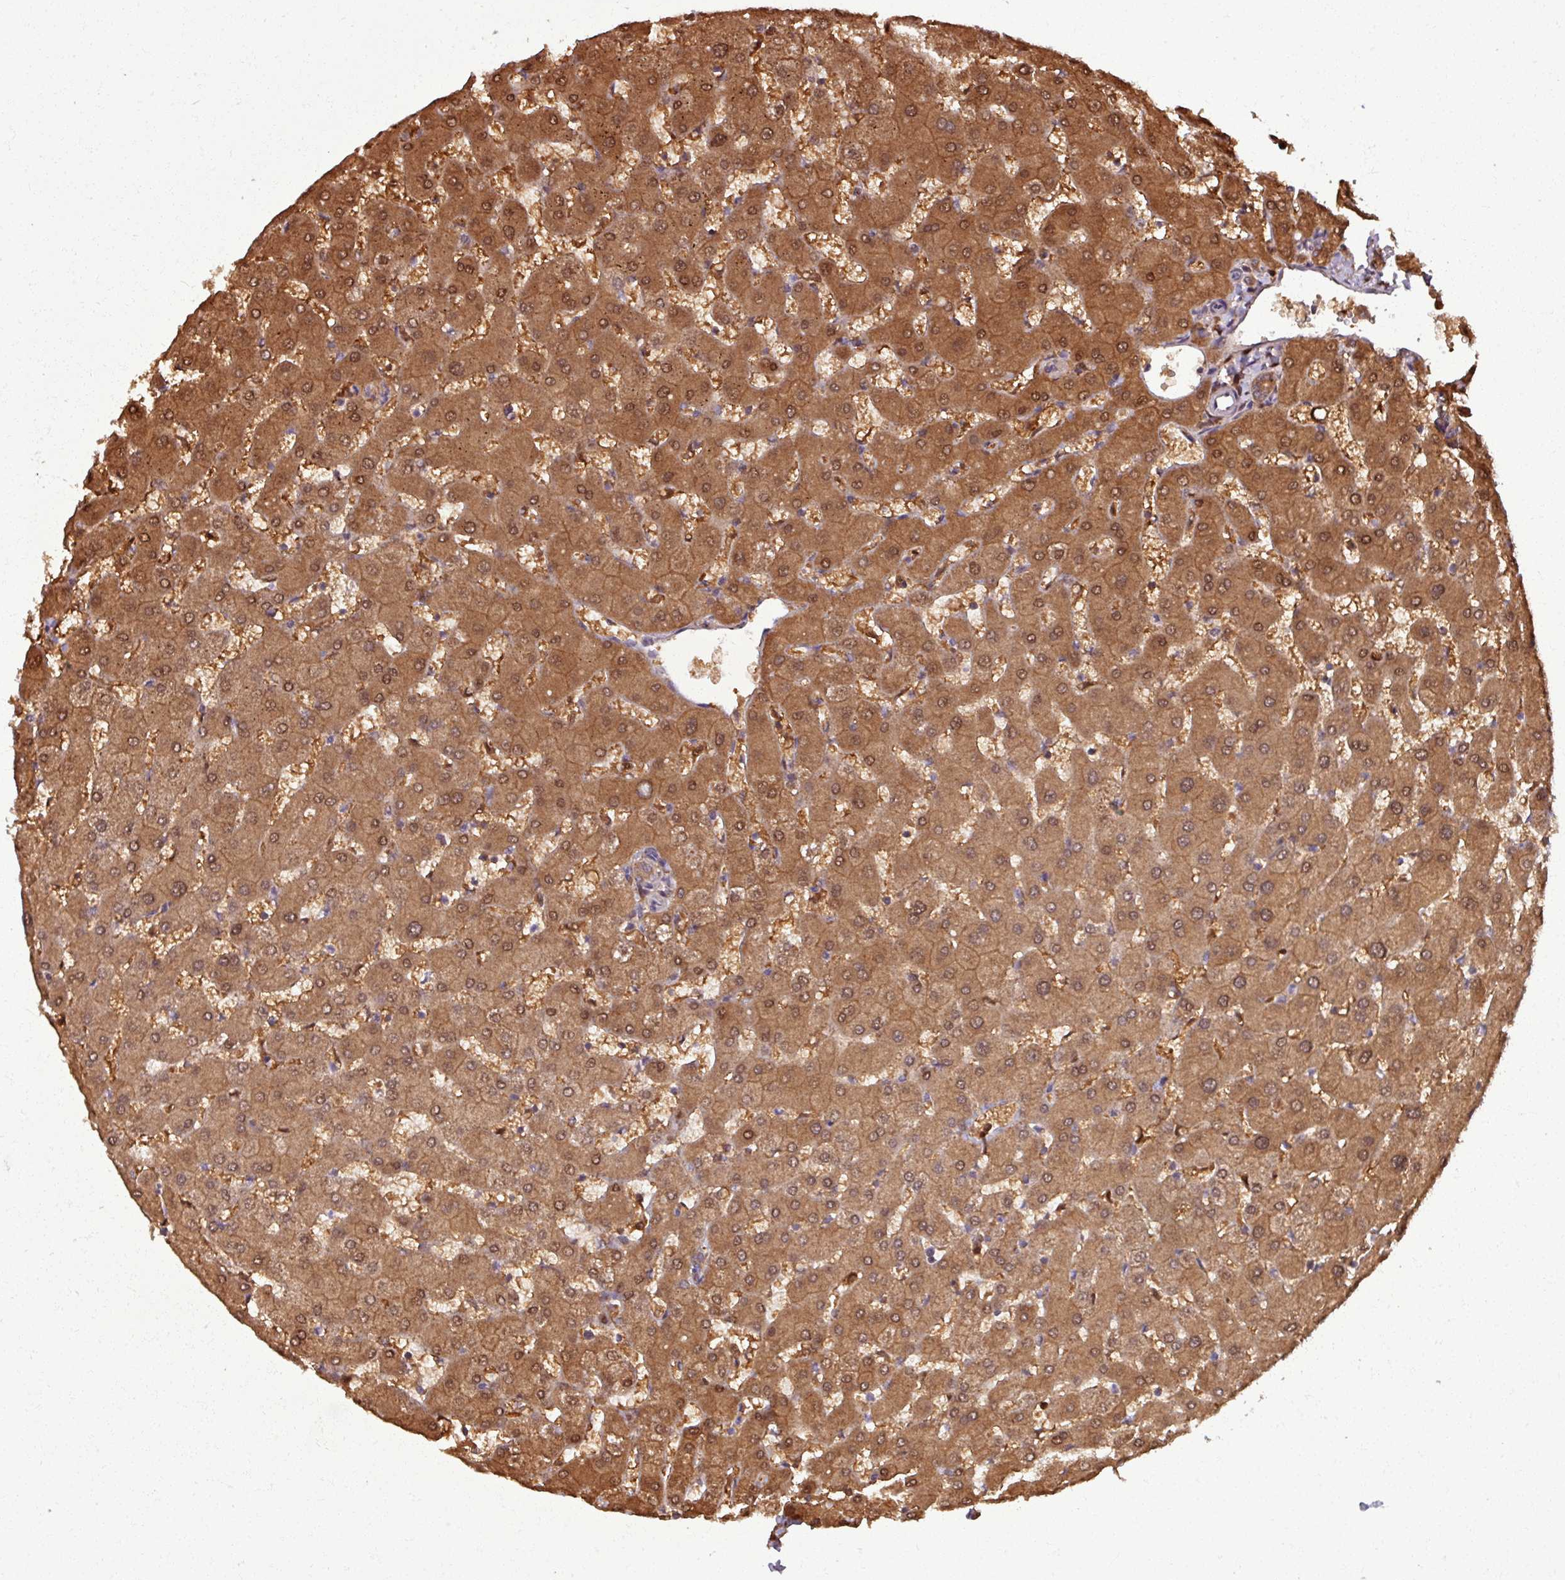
{"staining": {"intensity": "moderate", "quantity": ">75%", "location": "cytoplasmic/membranous"}, "tissue": "liver", "cell_type": "Cholangiocytes", "image_type": "normal", "snomed": [{"axis": "morphology", "description": "Normal tissue, NOS"}, {"axis": "topography", "description": "Liver"}], "caption": "About >75% of cholangiocytes in unremarkable human liver demonstrate moderate cytoplasmic/membranous protein positivity as visualized by brown immunohistochemical staining.", "gene": "KCTD11", "patient": {"sex": "female", "age": 63}}